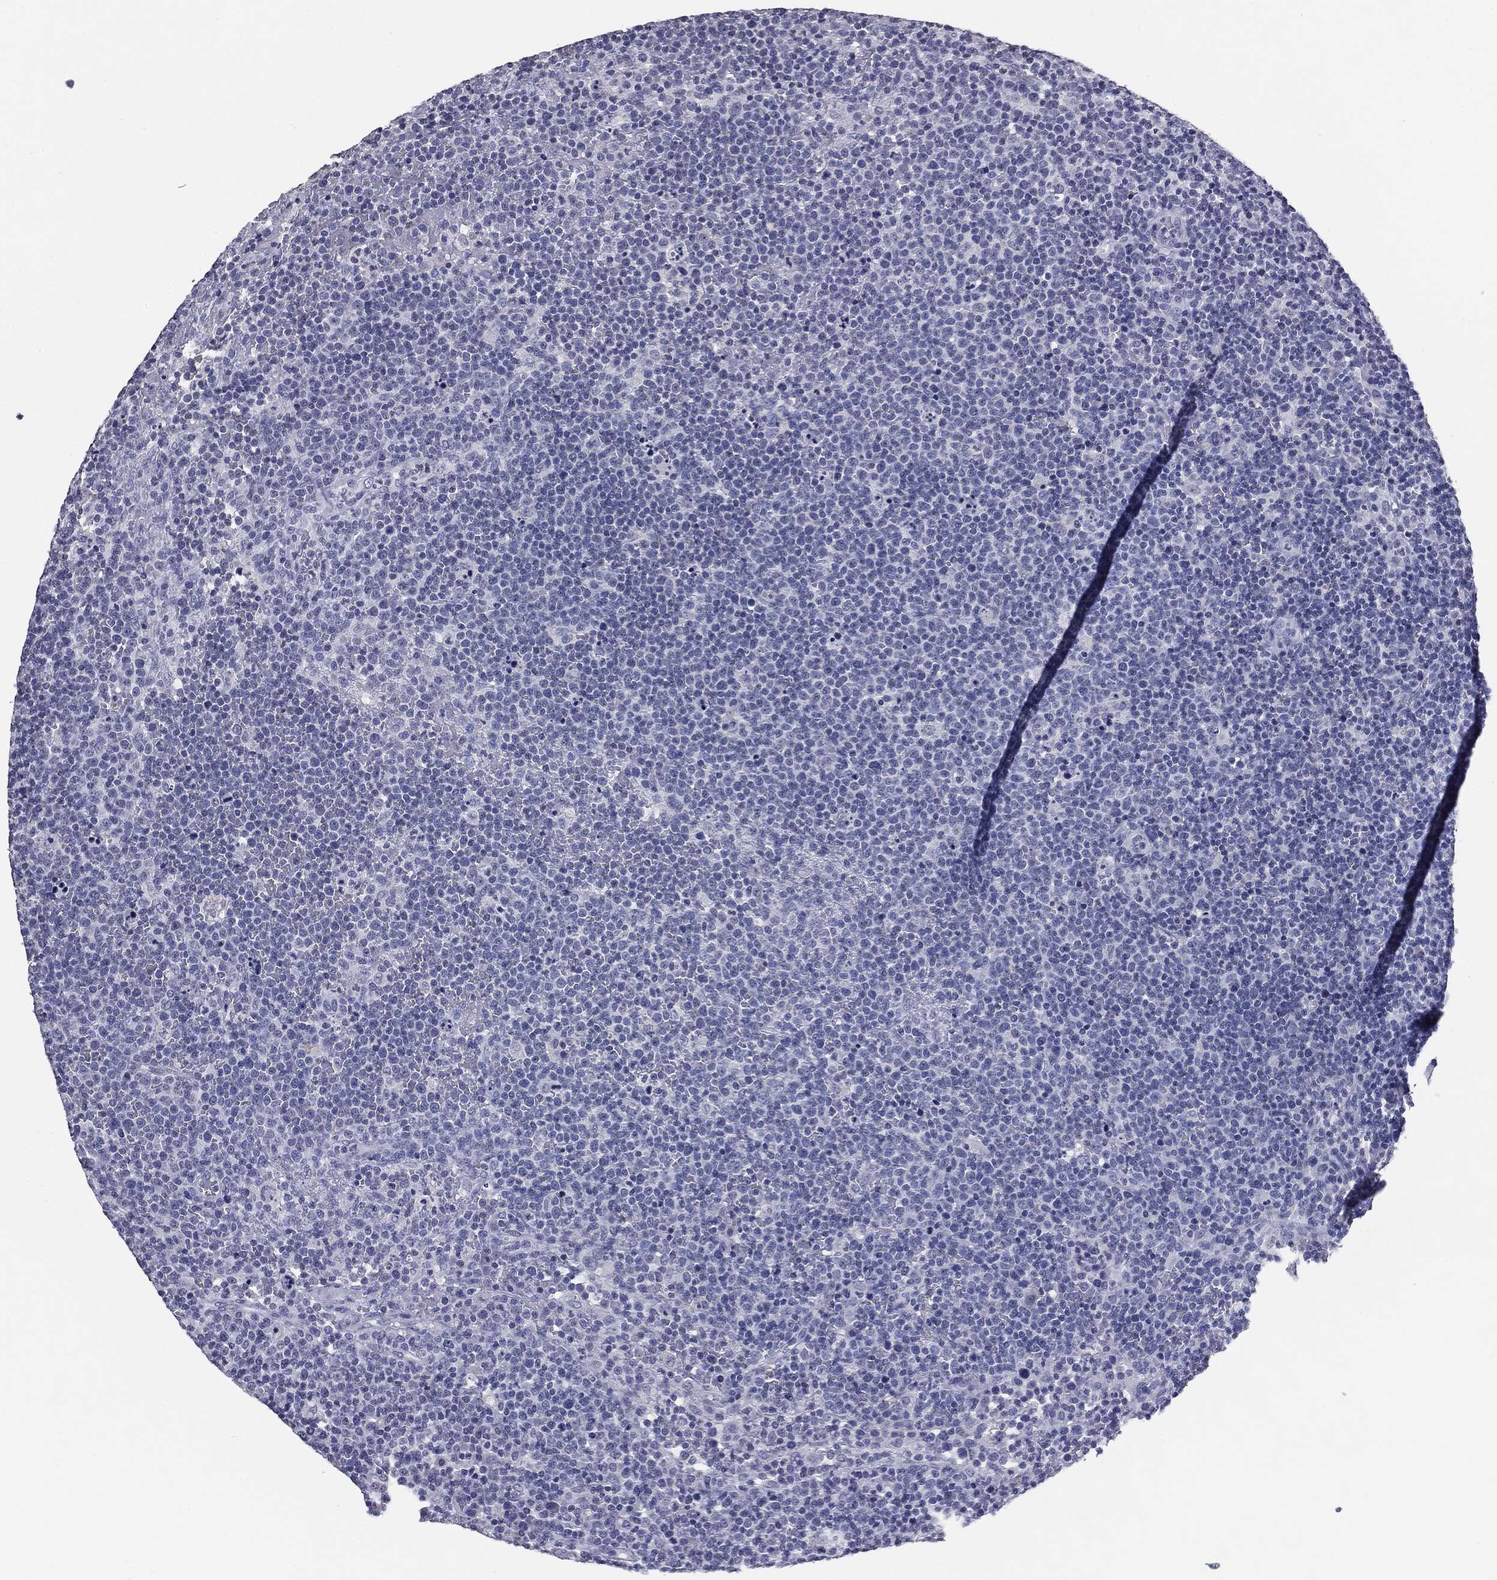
{"staining": {"intensity": "negative", "quantity": "none", "location": "none"}, "tissue": "lymphoma", "cell_type": "Tumor cells", "image_type": "cancer", "snomed": [{"axis": "morphology", "description": "Malignant lymphoma, non-Hodgkin's type, High grade"}, {"axis": "topography", "description": "Lymph node"}], "caption": "Immunohistochemistry of human malignant lymphoma, non-Hodgkin's type (high-grade) exhibits no expression in tumor cells. (Immunohistochemistry (ihc), brightfield microscopy, high magnification).", "gene": "SERPINB4", "patient": {"sex": "male", "age": 61}}